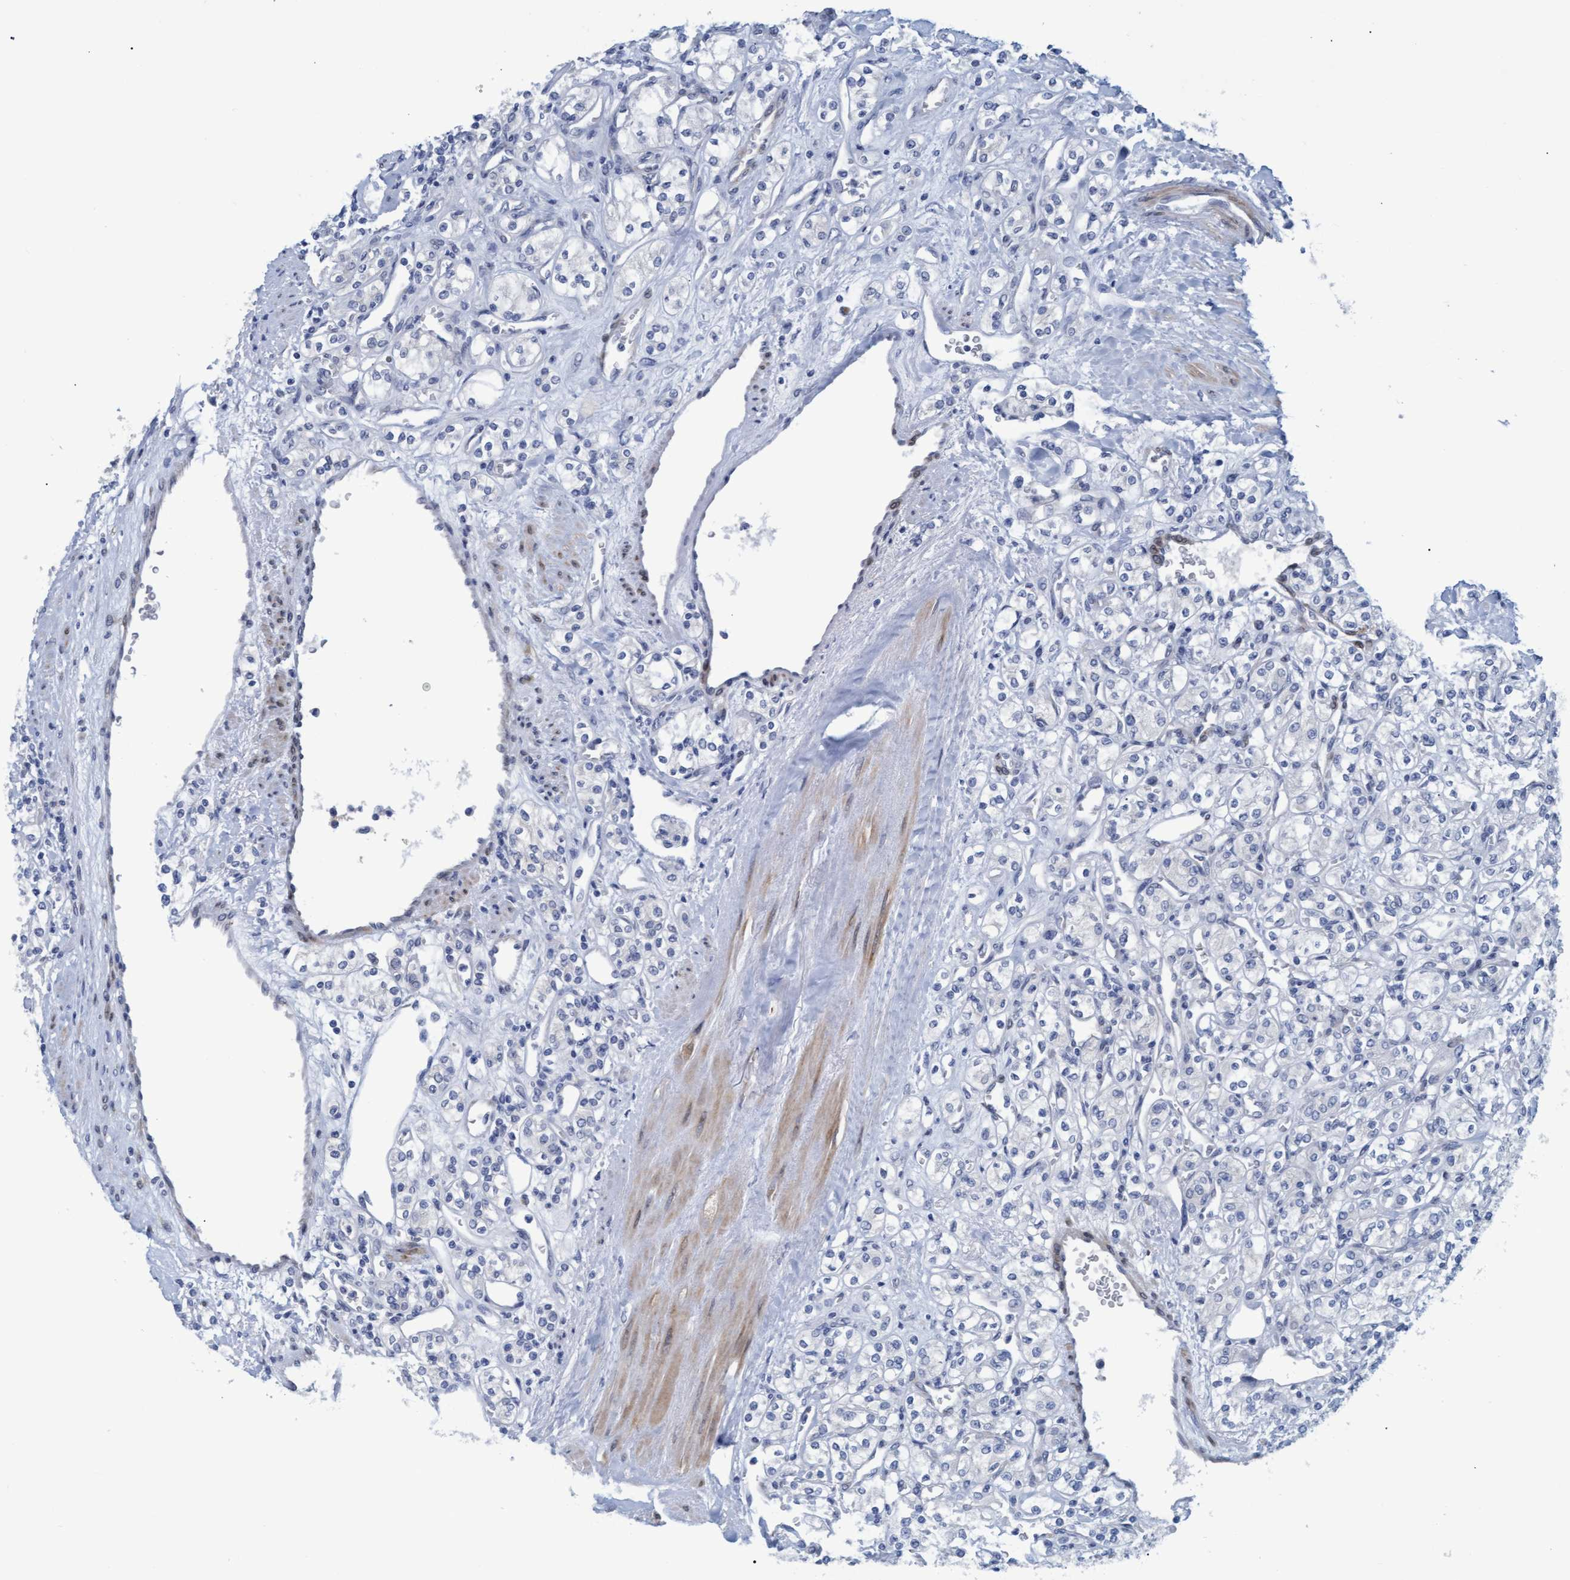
{"staining": {"intensity": "negative", "quantity": "none", "location": "none"}, "tissue": "renal cancer", "cell_type": "Tumor cells", "image_type": "cancer", "snomed": [{"axis": "morphology", "description": "Adenocarcinoma, NOS"}, {"axis": "topography", "description": "Kidney"}], "caption": "IHC of adenocarcinoma (renal) demonstrates no expression in tumor cells.", "gene": "SSTR3", "patient": {"sex": "male", "age": 77}}